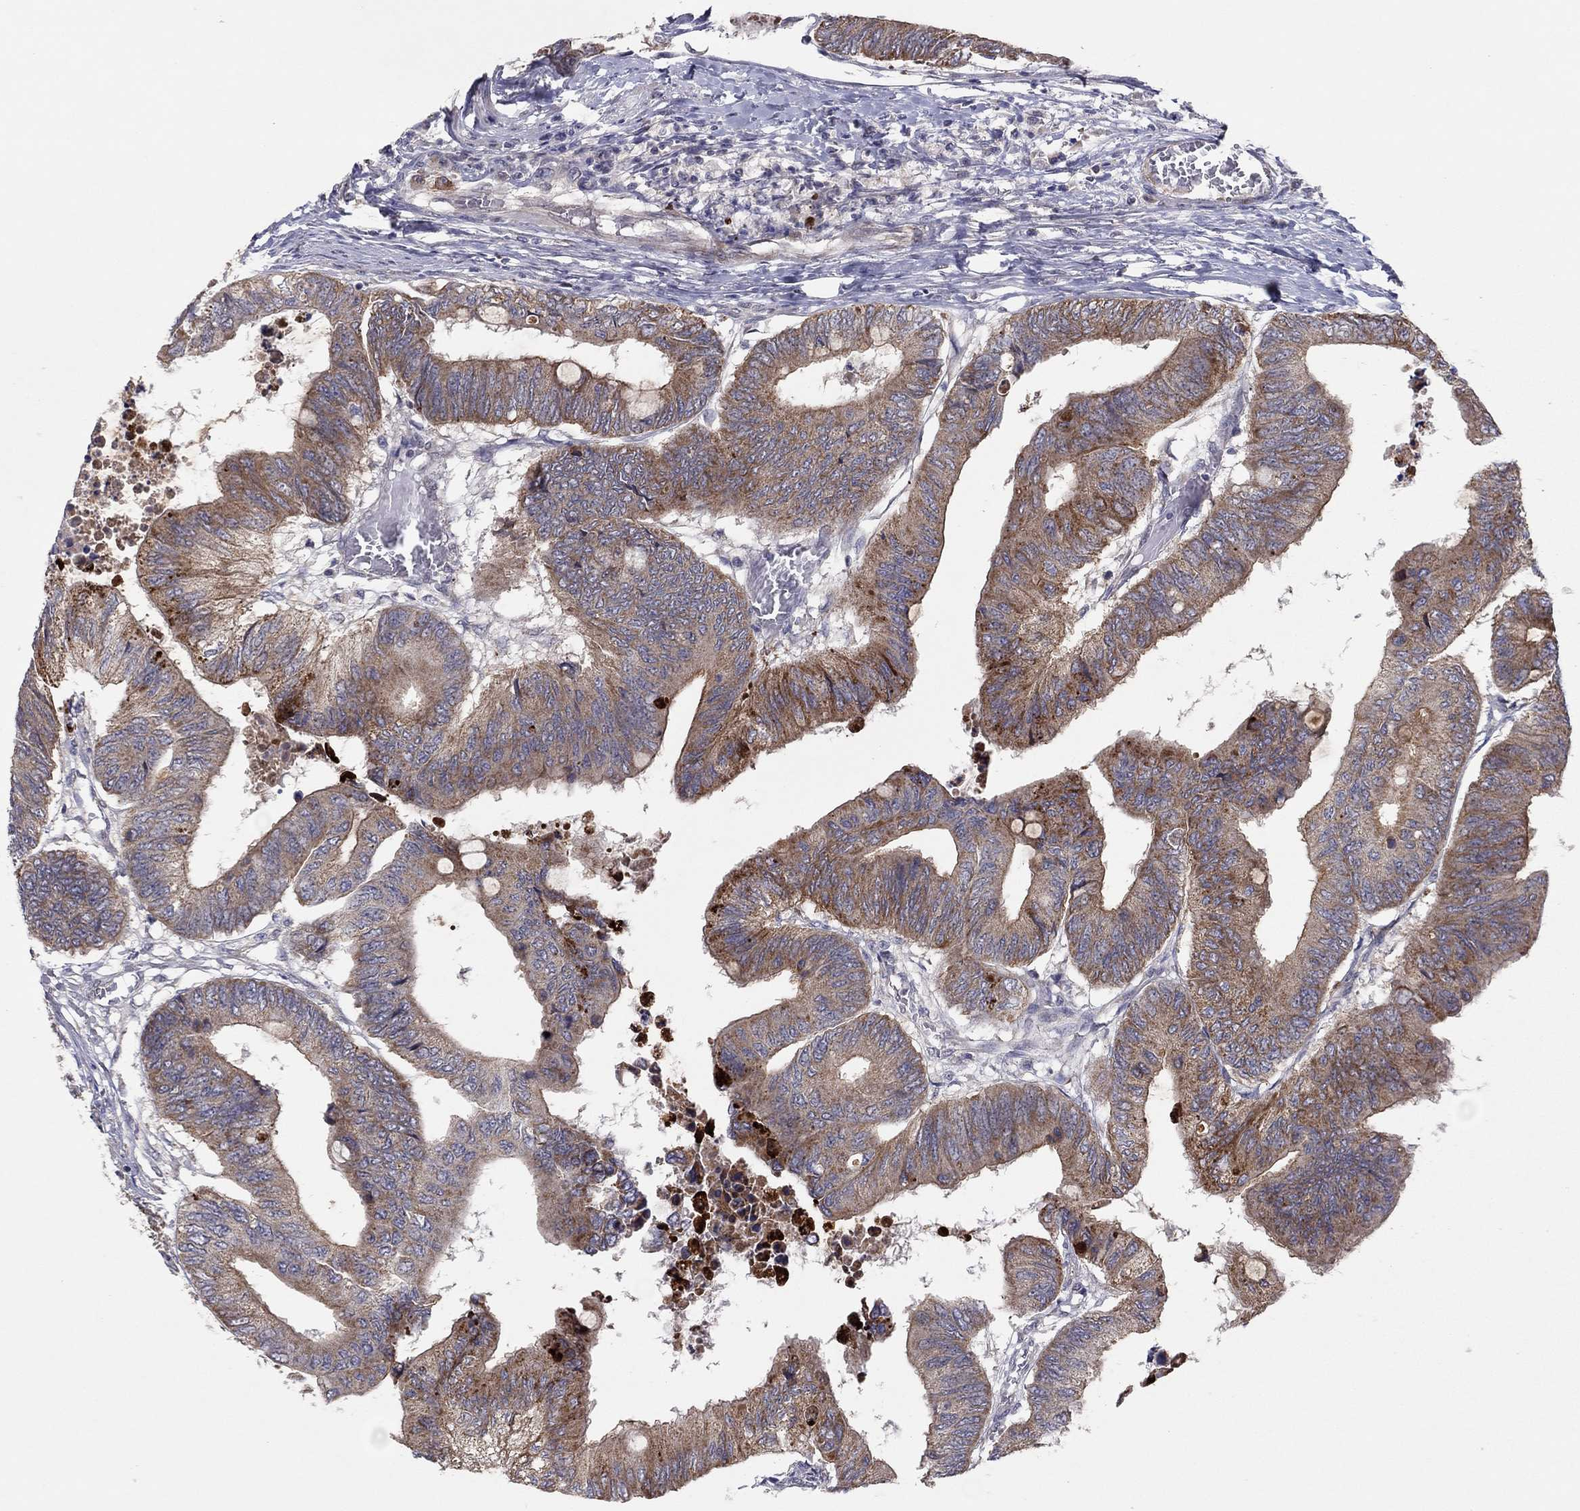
{"staining": {"intensity": "moderate", "quantity": "25%-75%", "location": "cytoplasmic/membranous"}, "tissue": "colorectal cancer", "cell_type": "Tumor cells", "image_type": "cancer", "snomed": [{"axis": "morphology", "description": "Normal tissue, NOS"}, {"axis": "morphology", "description": "Adenocarcinoma, NOS"}, {"axis": "topography", "description": "Rectum"}, {"axis": "topography", "description": "Peripheral nerve tissue"}], "caption": "High-power microscopy captured an immunohistochemistry photomicrograph of adenocarcinoma (colorectal), revealing moderate cytoplasmic/membranous positivity in approximately 25%-75% of tumor cells.", "gene": "CRACDL", "patient": {"sex": "male", "age": 92}}